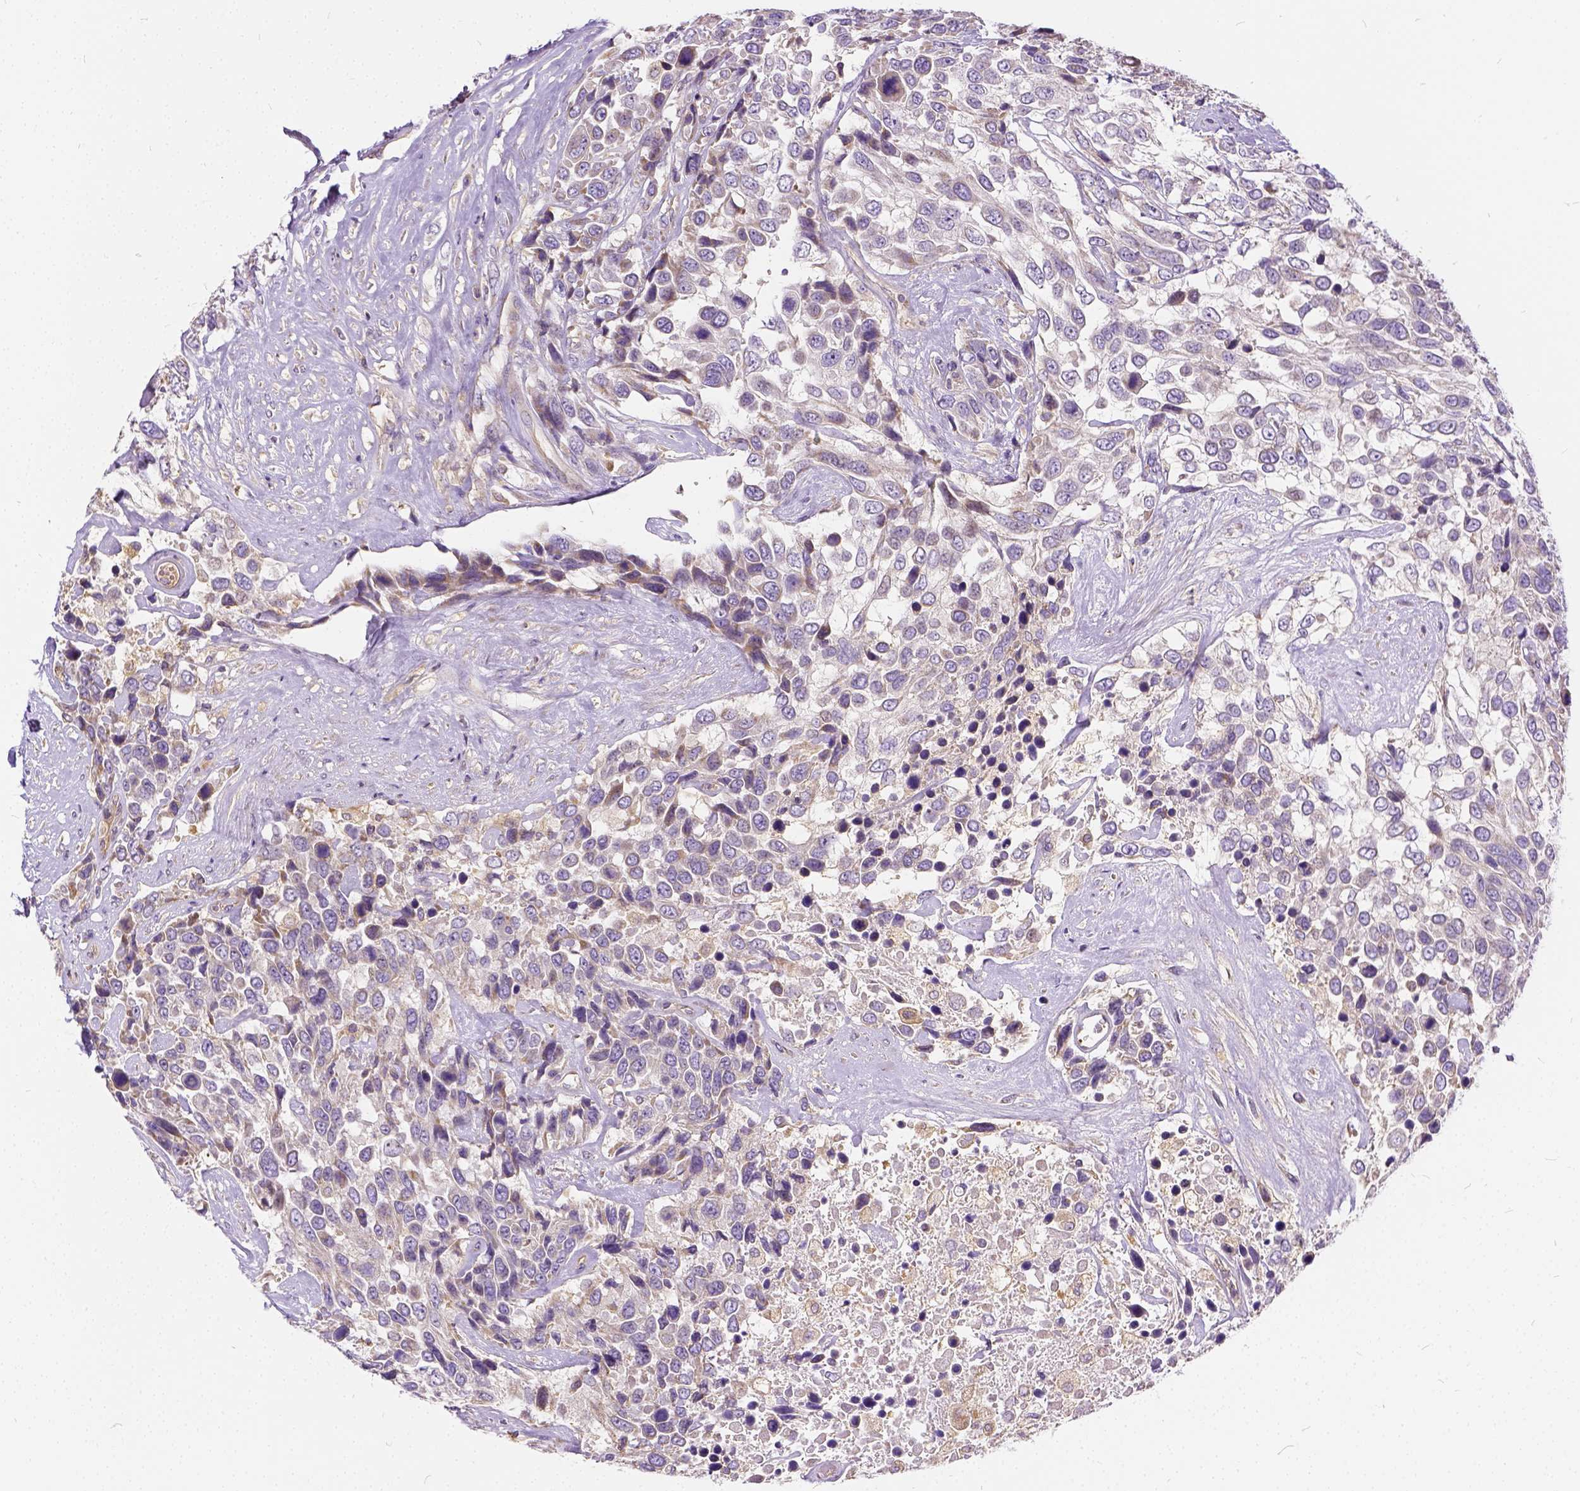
{"staining": {"intensity": "moderate", "quantity": "<25%", "location": "cytoplasmic/membranous"}, "tissue": "urothelial cancer", "cell_type": "Tumor cells", "image_type": "cancer", "snomed": [{"axis": "morphology", "description": "Urothelial carcinoma, High grade"}, {"axis": "topography", "description": "Urinary bladder"}], "caption": "Immunohistochemical staining of urothelial cancer shows low levels of moderate cytoplasmic/membranous expression in approximately <25% of tumor cells.", "gene": "CADM4", "patient": {"sex": "female", "age": 70}}